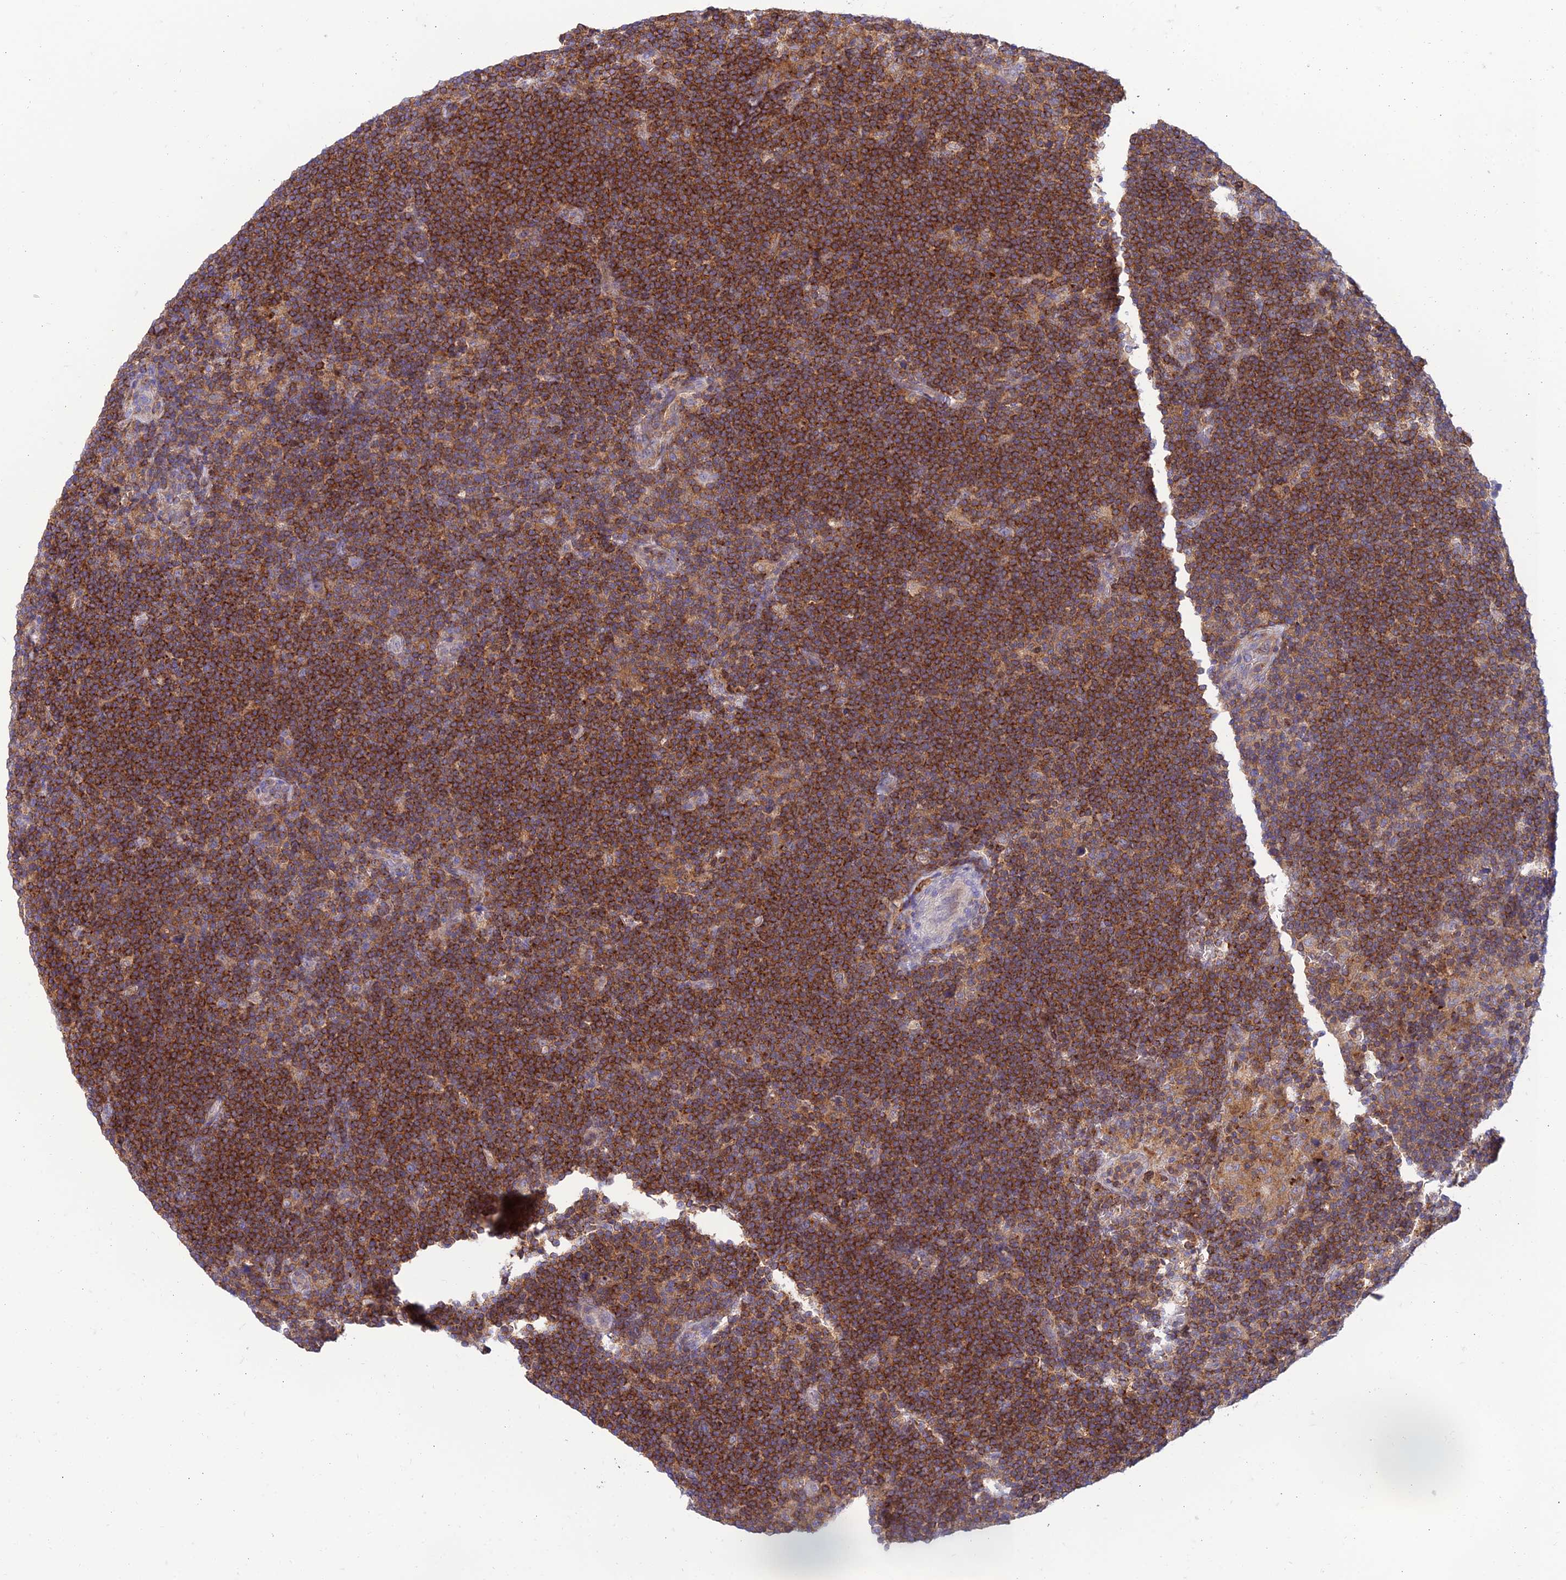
{"staining": {"intensity": "weak", "quantity": "25%-75%", "location": "cytoplasmic/membranous"}, "tissue": "lymphoma", "cell_type": "Tumor cells", "image_type": "cancer", "snomed": [{"axis": "morphology", "description": "Hodgkin's disease, NOS"}, {"axis": "topography", "description": "Lymph node"}], "caption": "The immunohistochemical stain shows weak cytoplasmic/membranous staining in tumor cells of Hodgkin's disease tissue. (Brightfield microscopy of DAB IHC at high magnification).", "gene": "IRAK3", "patient": {"sex": "female", "age": 57}}